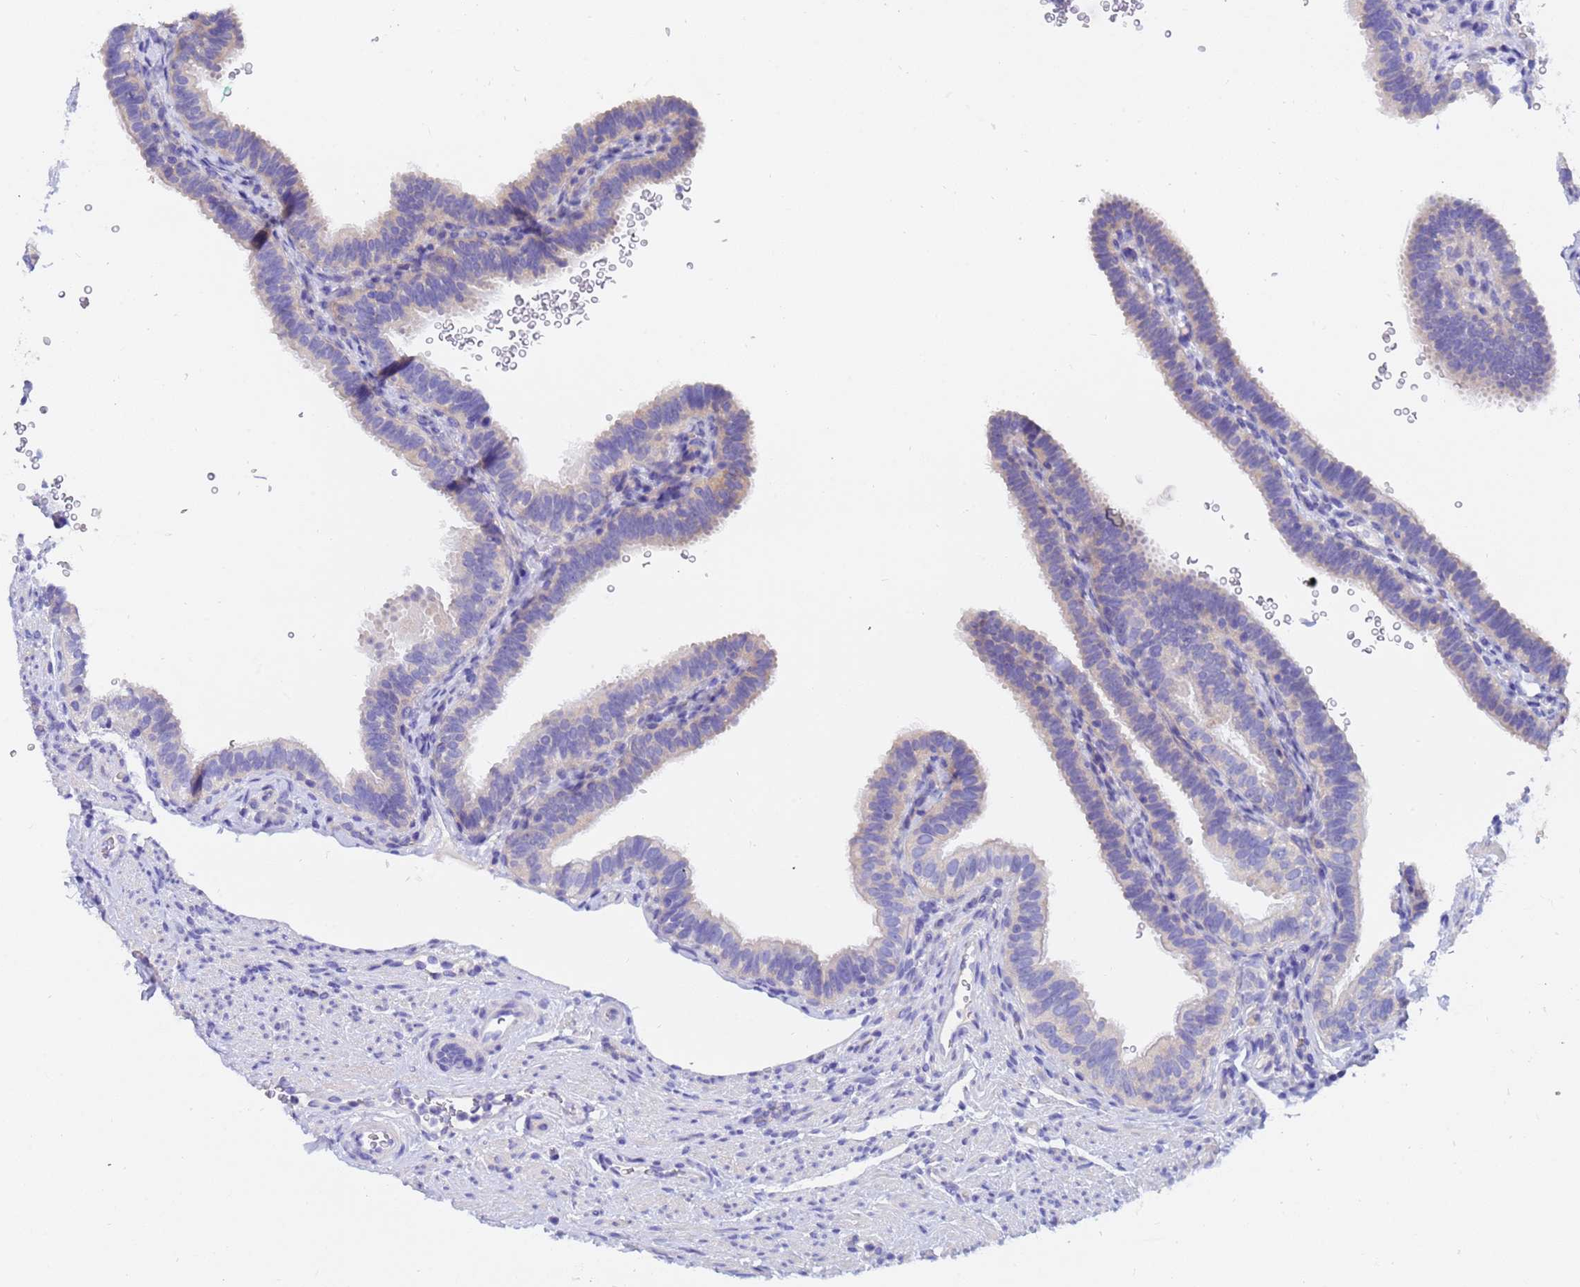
{"staining": {"intensity": "negative", "quantity": "none", "location": "none"}, "tissue": "fallopian tube", "cell_type": "Glandular cells", "image_type": "normal", "snomed": [{"axis": "morphology", "description": "Normal tissue, NOS"}, {"axis": "topography", "description": "Fallopian tube"}], "caption": "Immunohistochemistry (IHC) of benign fallopian tube shows no staining in glandular cells.", "gene": "UBE2O", "patient": {"sex": "female", "age": 41}}